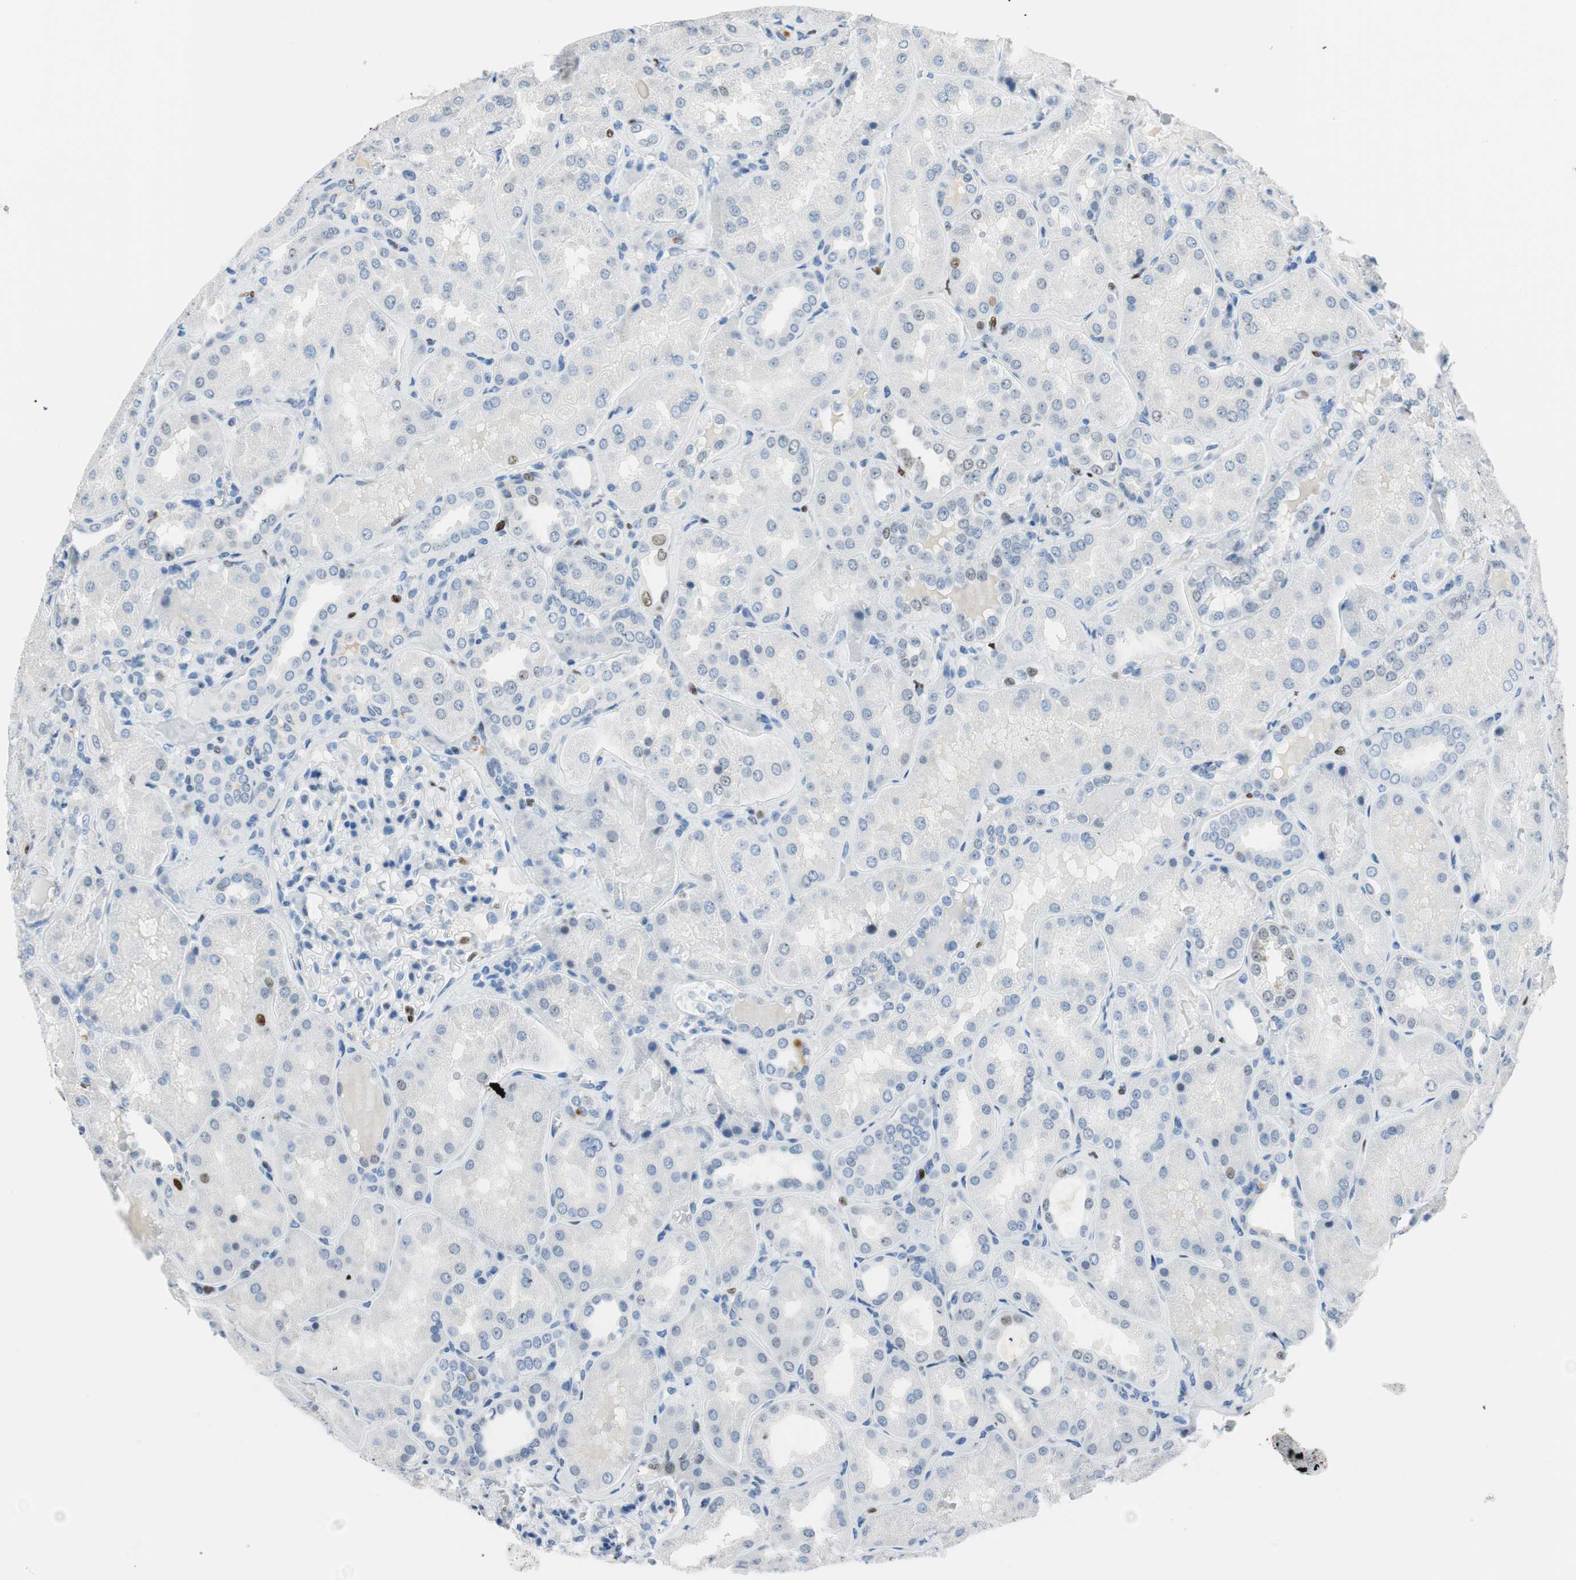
{"staining": {"intensity": "negative", "quantity": "none", "location": "none"}, "tissue": "kidney", "cell_type": "Cells in glomeruli", "image_type": "normal", "snomed": [{"axis": "morphology", "description": "Normal tissue, NOS"}, {"axis": "topography", "description": "Kidney"}], "caption": "Unremarkable kidney was stained to show a protein in brown. There is no significant positivity in cells in glomeruli. The staining is performed using DAB (3,3'-diaminobenzidine) brown chromogen with nuclei counter-stained in using hematoxylin.", "gene": "EZH2", "patient": {"sex": "female", "age": 56}}